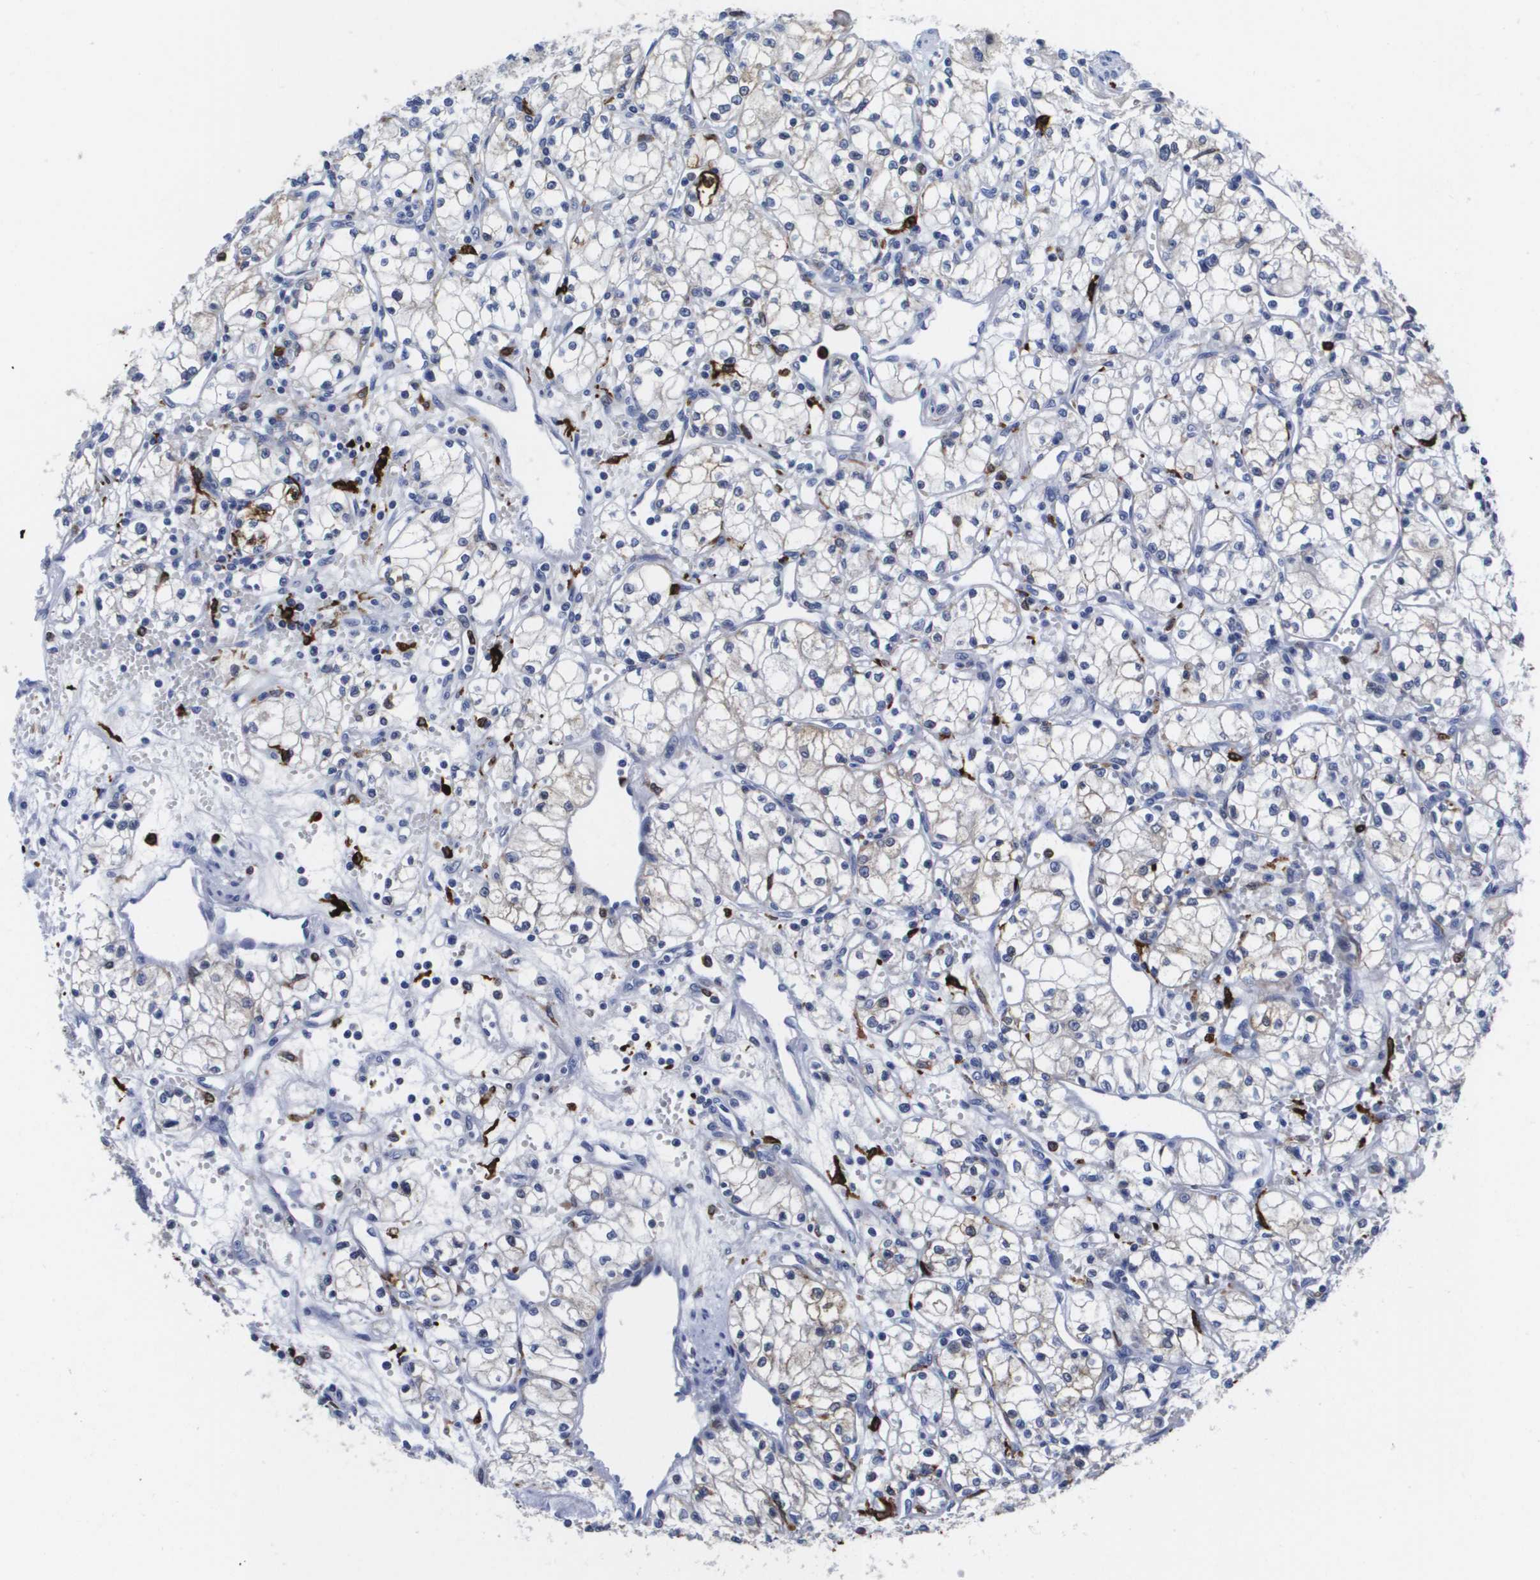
{"staining": {"intensity": "negative", "quantity": "none", "location": "none"}, "tissue": "renal cancer", "cell_type": "Tumor cells", "image_type": "cancer", "snomed": [{"axis": "morphology", "description": "Normal tissue, NOS"}, {"axis": "morphology", "description": "Adenocarcinoma, NOS"}, {"axis": "topography", "description": "Kidney"}], "caption": "A photomicrograph of human renal adenocarcinoma is negative for staining in tumor cells. (Immunohistochemistry (ihc), brightfield microscopy, high magnification).", "gene": "HMOX1", "patient": {"sex": "male", "age": 59}}